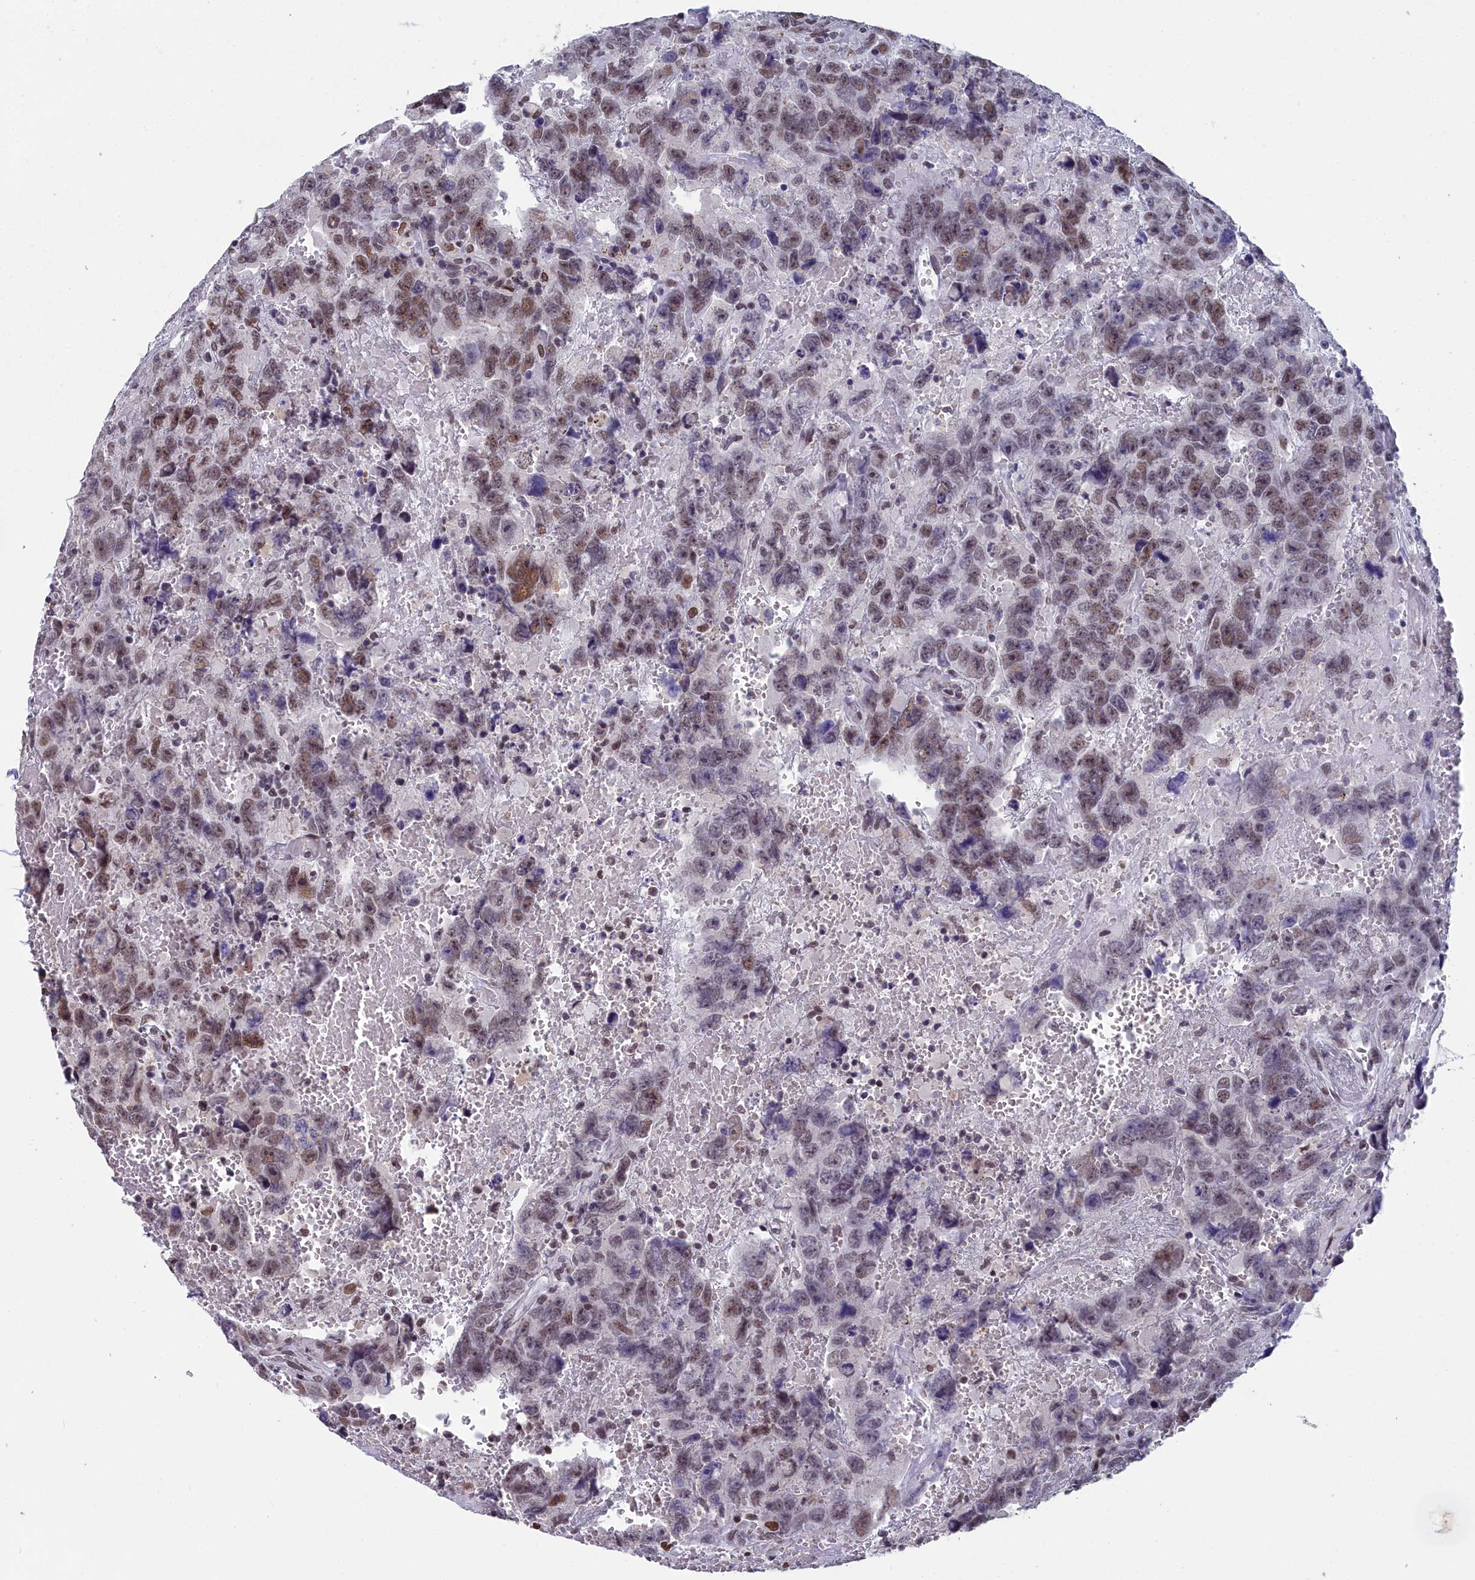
{"staining": {"intensity": "moderate", "quantity": ">75%", "location": "nuclear"}, "tissue": "testis cancer", "cell_type": "Tumor cells", "image_type": "cancer", "snomed": [{"axis": "morphology", "description": "Carcinoma, Embryonal, NOS"}, {"axis": "topography", "description": "Testis"}], "caption": "This photomicrograph shows testis cancer stained with IHC to label a protein in brown. The nuclear of tumor cells show moderate positivity for the protein. Nuclei are counter-stained blue.", "gene": "CCDC97", "patient": {"sex": "male", "age": 45}}